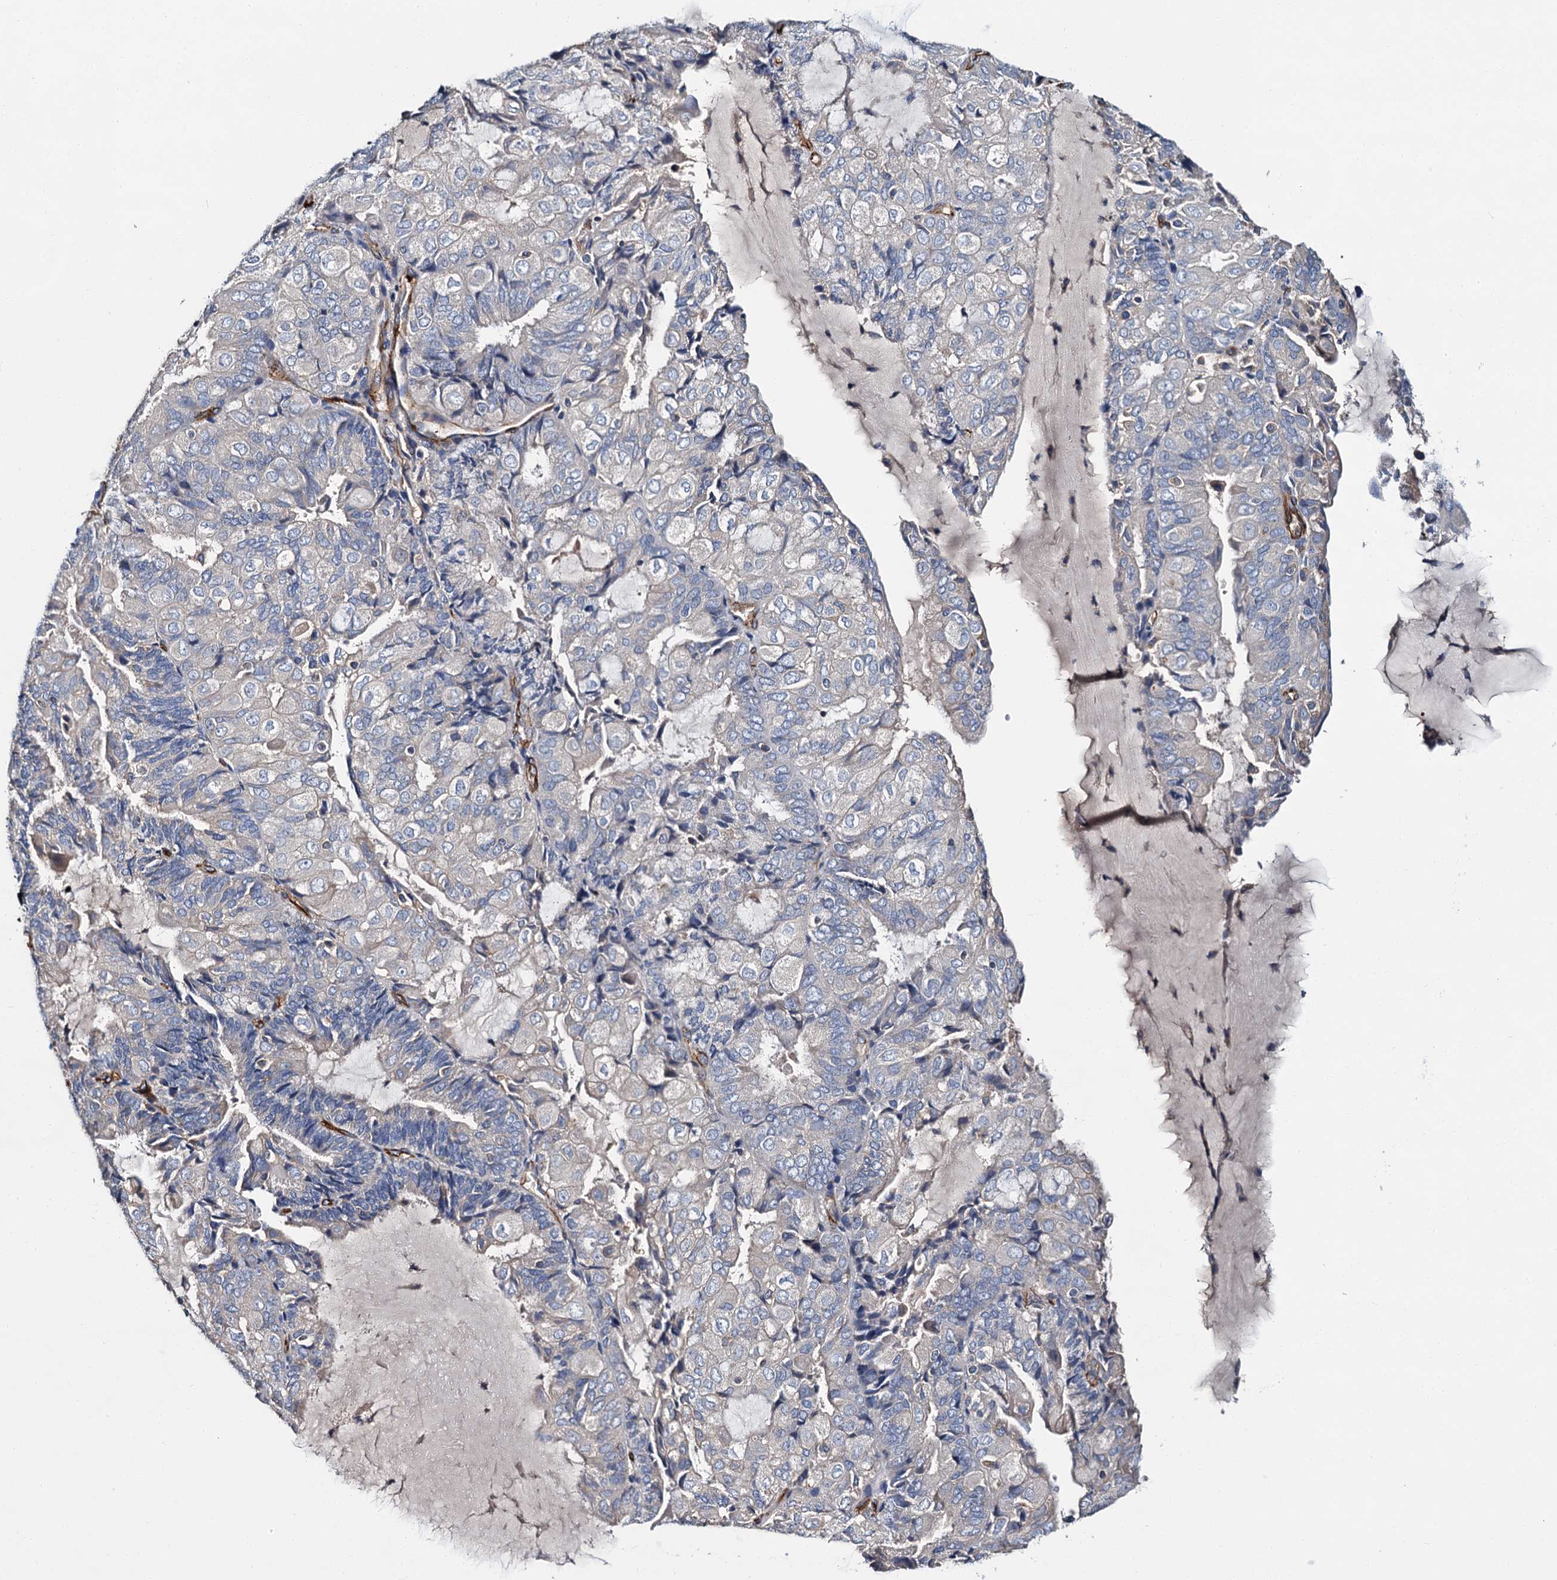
{"staining": {"intensity": "negative", "quantity": "none", "location": "none"}, "tissue": "endometrial cancer", "cell_type": "Tumor cells", "image_type": "cancer", "snomed": [{"axis": "morphology", "description": "Adenocarcinoma, NOS"}, {"axis": "topography", "description": "Endometrium"}], "caption": "Human endometrial adenocarcinoma stained for a protein using immunohistochemistry displays no staining in tumor cells.", "gene": "CACNA1C", "patient": {"sex": "female", "age": 81}}